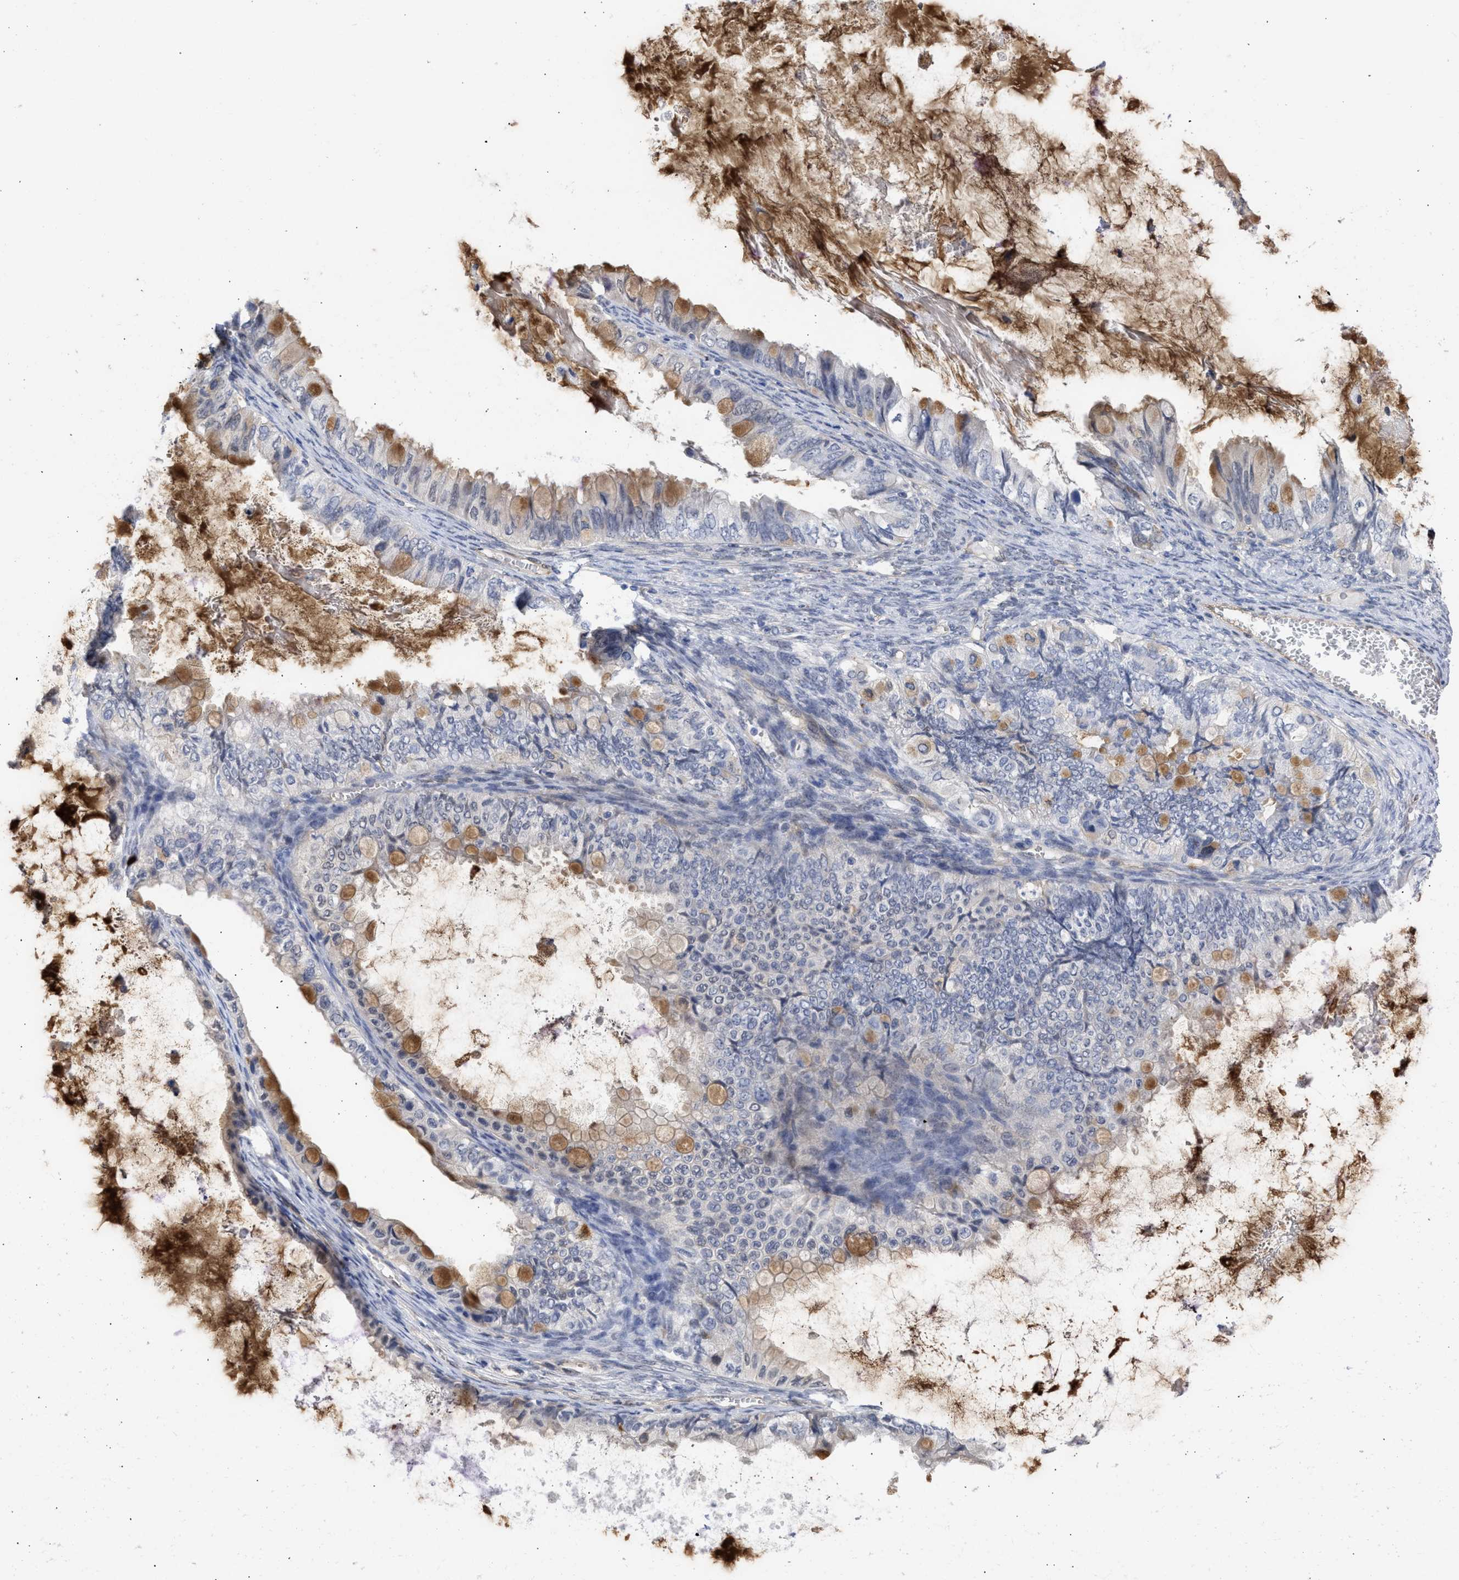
{"staining": {"intensity": "moderate", "quantity": "25%-75%", "location": "cytoplasmic/membranous"}, "tissue": "ovarian cancer", "cell_type": "Tumor cells", "image_type": "cancer", "snomed": [{"axis": "morphology", "description": "Cystadenocarcinoma, mucinous, NOS"}, {"axis": "topography", "description": "Ovary"}], "caption": "Protein positivity by immunohistochemistry (IHC) shows moderate cytoplasmic/membranous expression in approximately 25%-75% of tumor cells in ovarian cancer.", "gene": "THRA", "patient": {"sex": "female", "age": 80}}